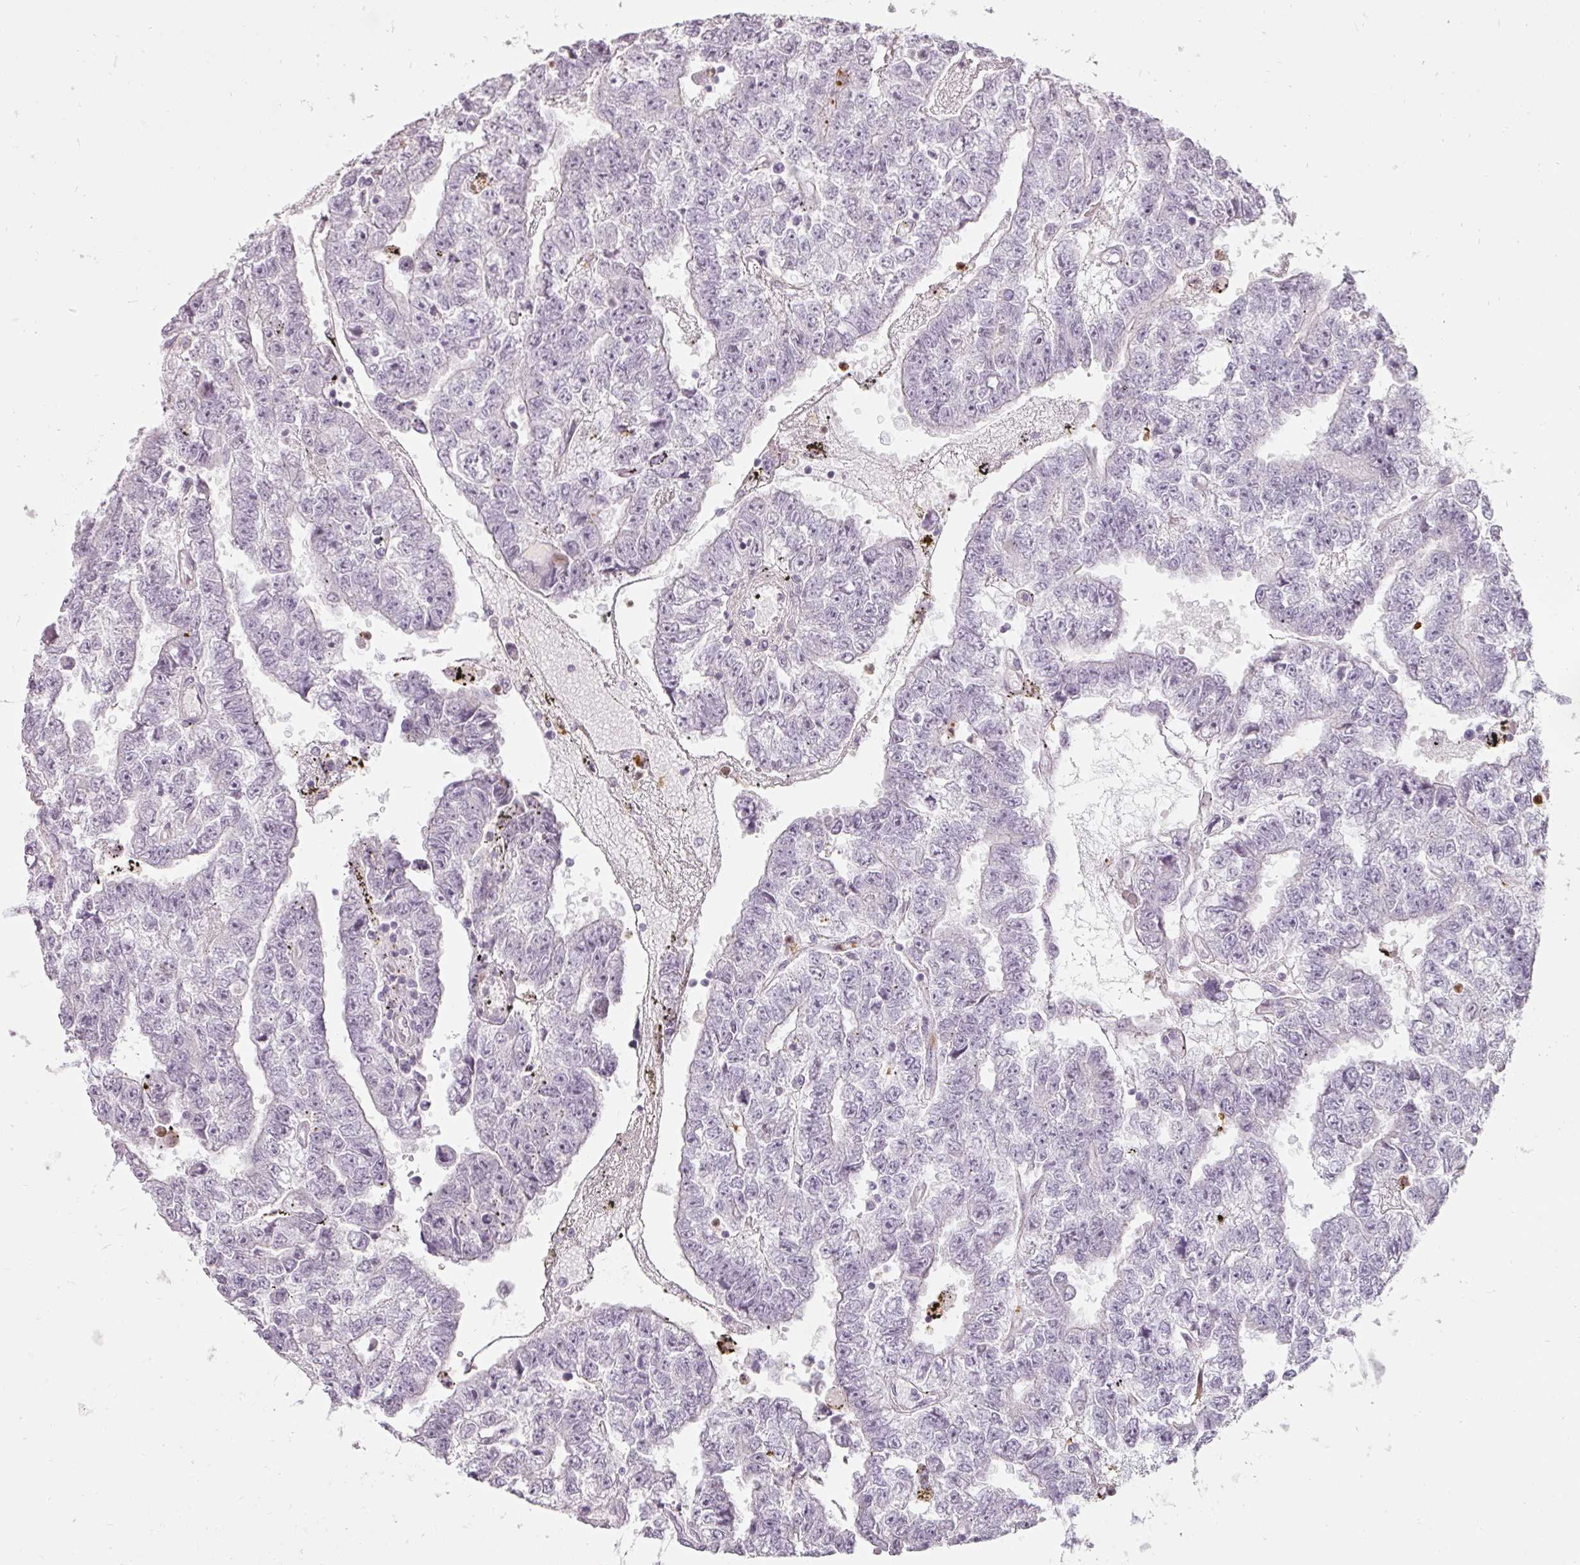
{"staining": {"intensity": "negative", "quantity": "none", "location": "none"}, "tissue": "testis cancer", "cell_type": "Tumor cells", "image_type": "cancer", "snomed": [{"axis": "morphology", "description": "Carcinoma, Embryonal, NOS"}, {"axis": "topography", "description": "Testis"}], "caption": "Photomicrograph shows no protein positivity in tumor cells of testis cancer (embryonal carcinoma) tissue.", "gene": "BIK", "patient": {"sex": "male", "age": 25}}